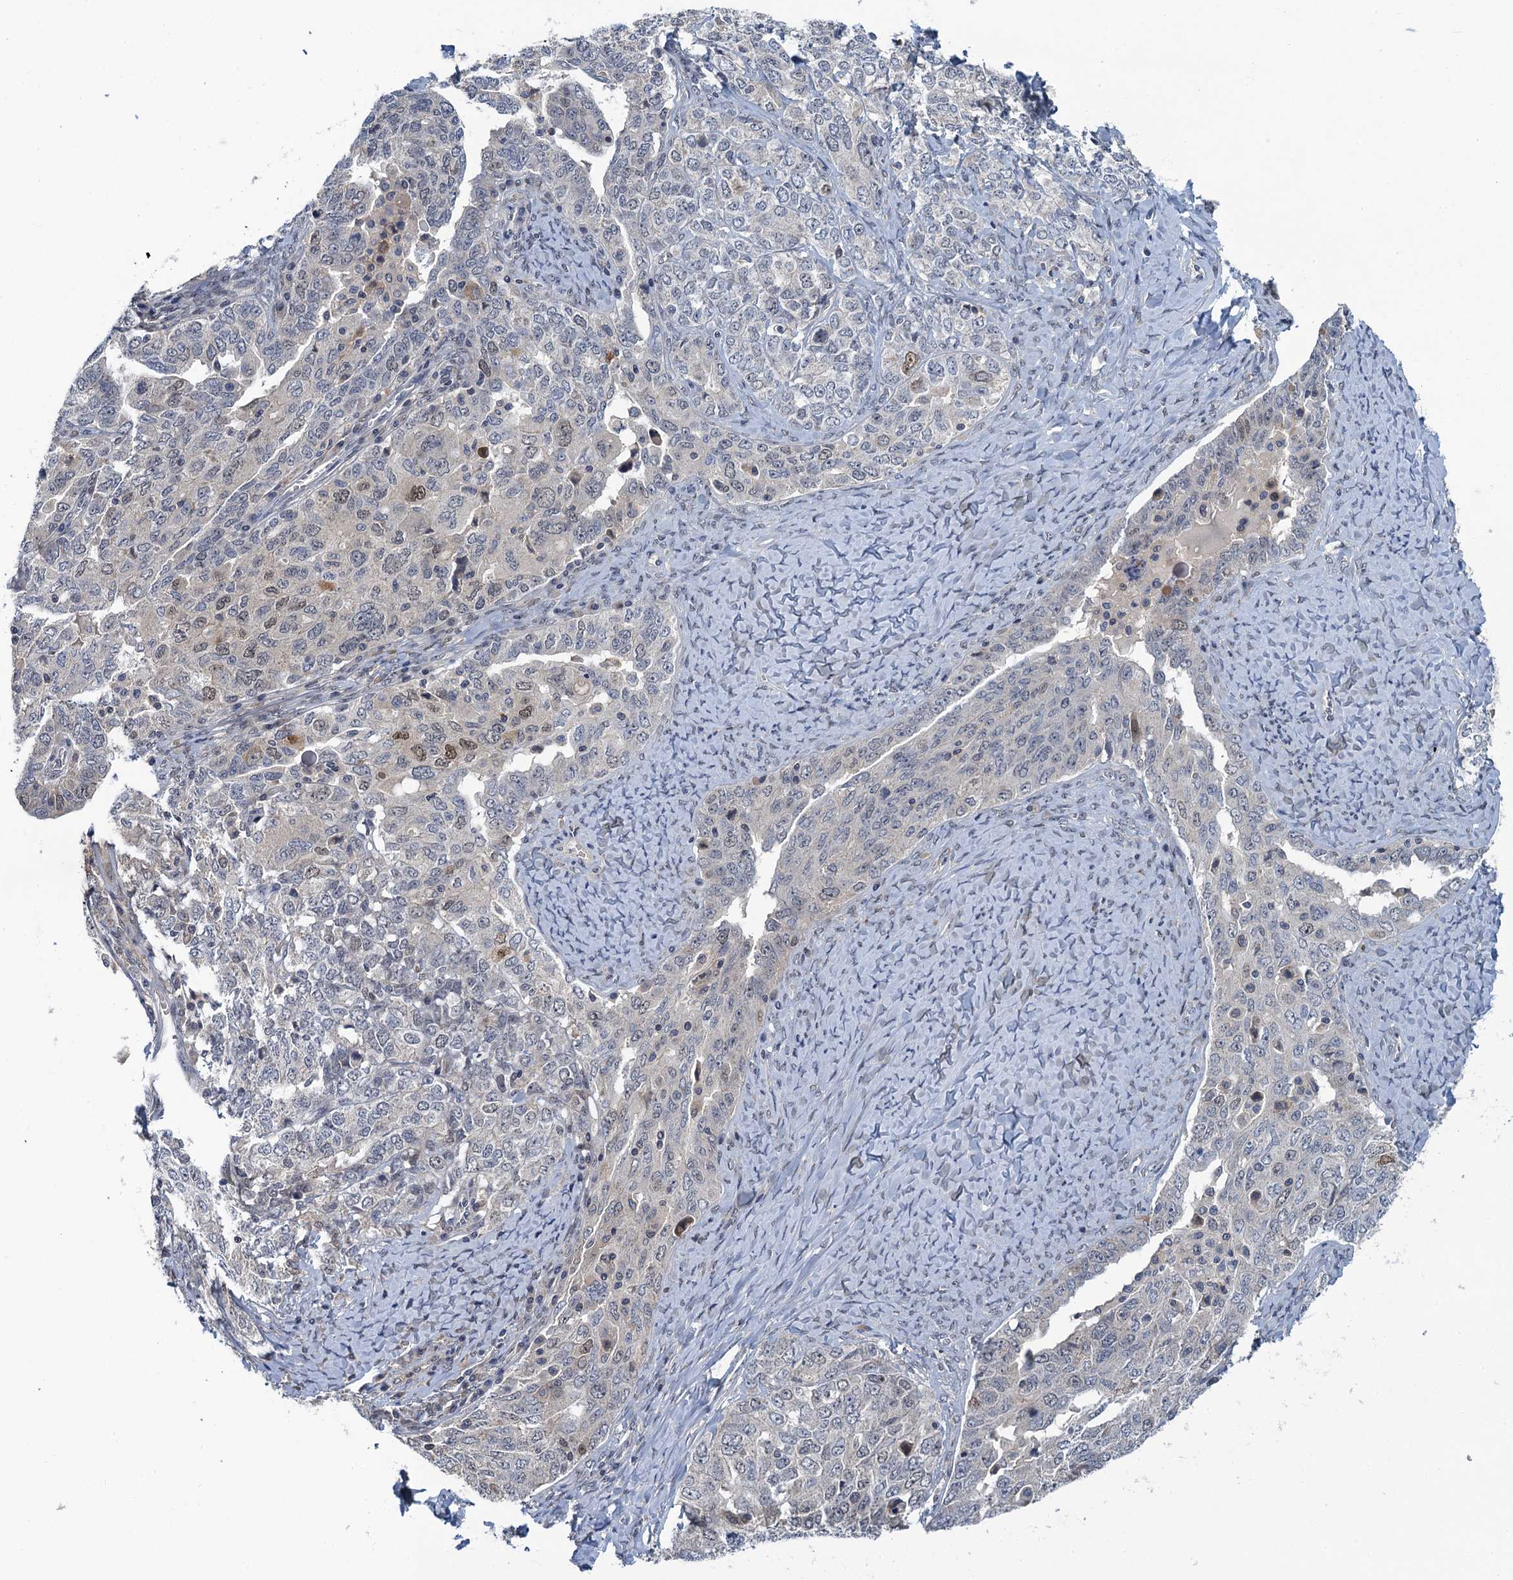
{"staining": {"intensity": "weak", "quantity": "<25%", "location": "nuclear"}, "tissue": "ovarian cancer", "cell_type": "Tumor cells", "image_type": "cancer", "snomed": [{"axis": "morphology", "description": "Carcinoma, endometroid"}, {"axis": "topography", "description": "Ovary"}], "caption": "Immunohistochemistry (IHC) histopathology image of neoplastic tissue: ovarian endometroid carcinoma stained with DAB (3,3'-diaminobenzidine) shows no significant protein staining in tumor cells. (Immunohistochemistry (IHC), brightfield microscopy, high magnification).", "gene": "MRFAP1", "patient": {"sex": "female", "age": 62}}